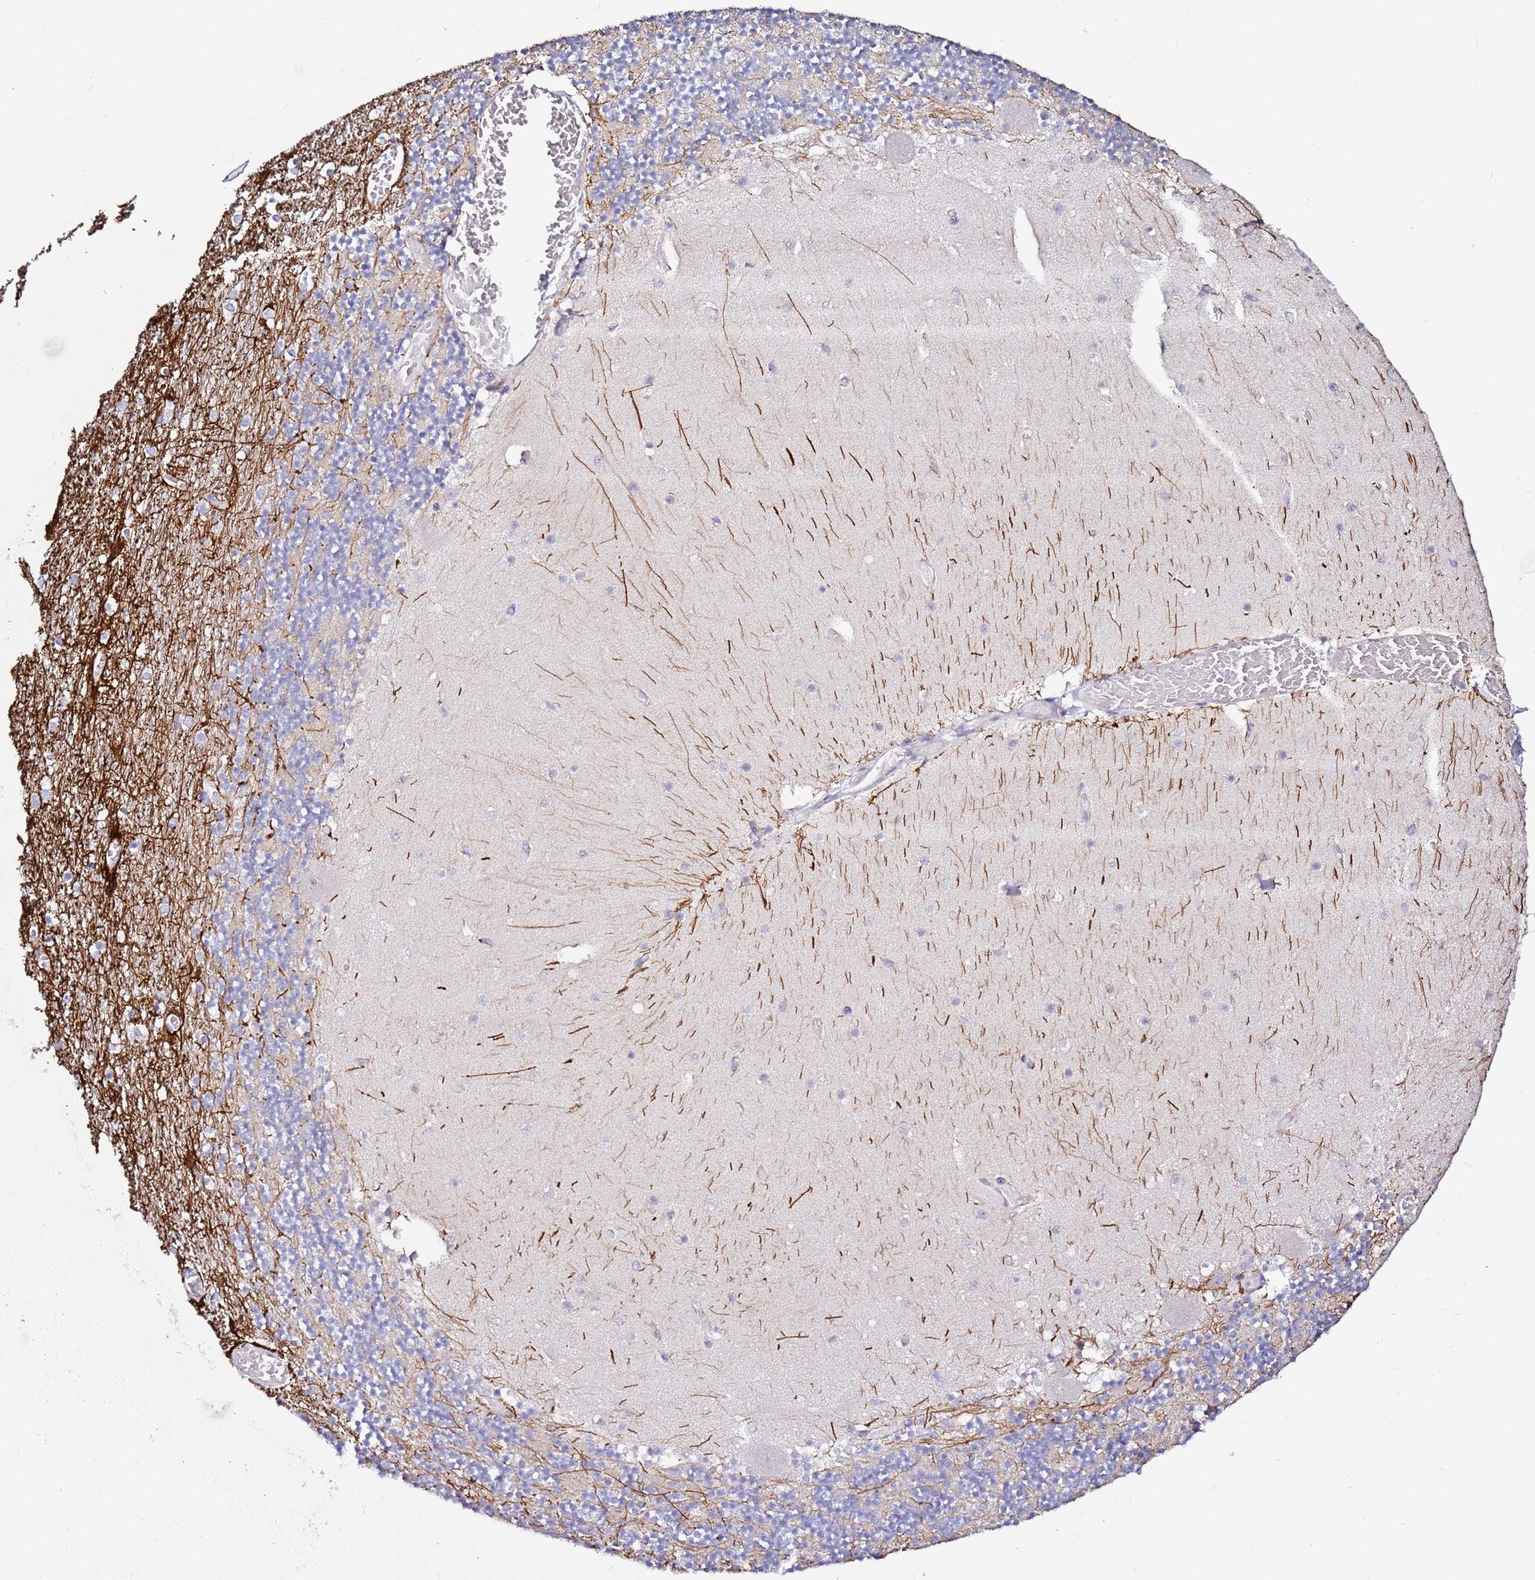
{"staining": {"intensity": "strong", "quantity": "<25%", "location": "cytoplasmic/membranous"}, "tissue": "cerebellum", "cell_type": "Cells in granular layer", "image_type": "normal", "snomed": [{"axis": "morphology", "description": "Normal tissue, NOS"}, {"axis": "topography", "description": "Cerebellum"}], "caption": "Protein staining by immunohistochemistry (IHC) reveals strong cytoplasmic/membranous positivity in approximately <25% of cells in granular layer in benign cerebellum. (IHC, brightfield microscopy, high magnification).", "gene": "SRRM5", "patient": {"sex": "female", "age": 28}}